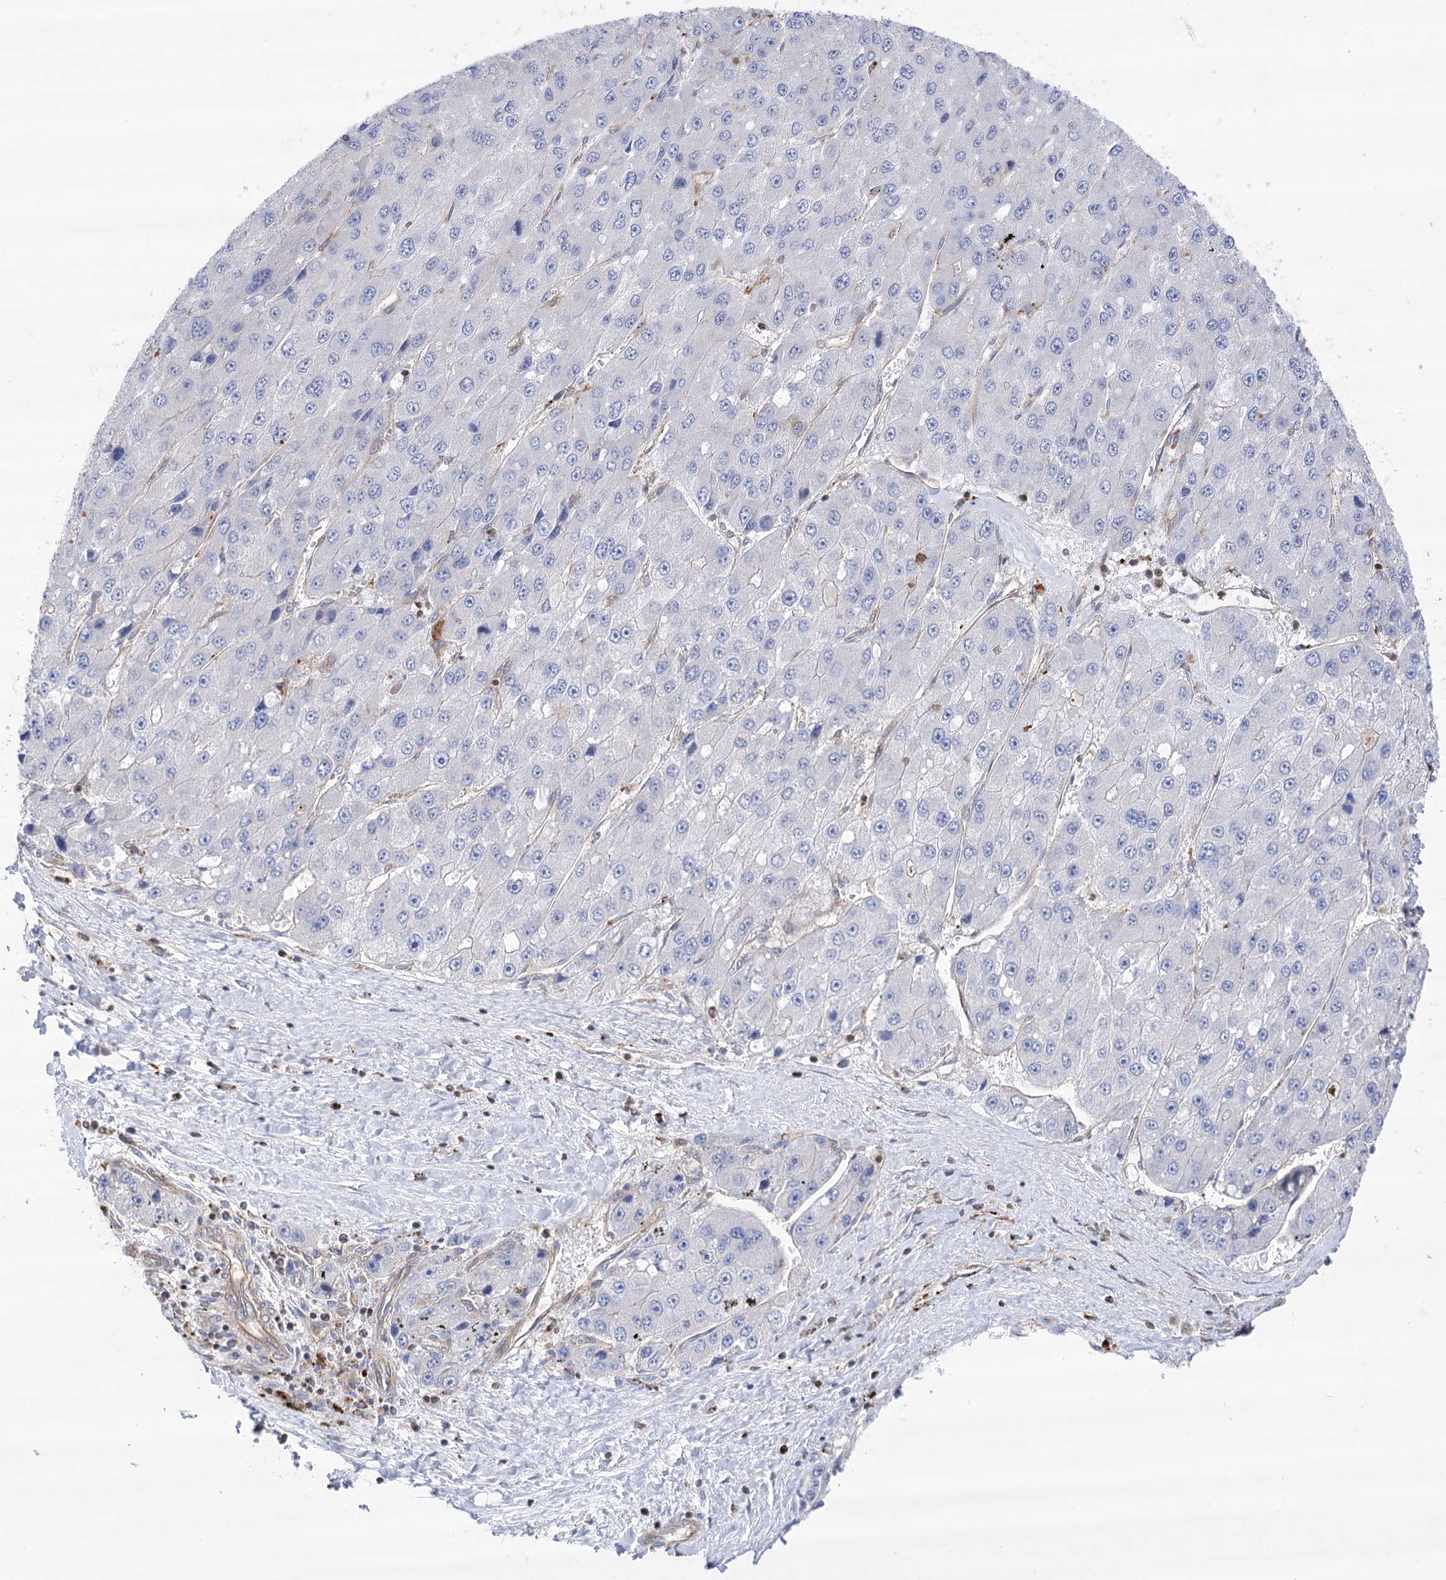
{"staining": {"intensity": "negative", "quantity": "none", "location": "none"}, "tissue": "liver cancer", "cell_type": "Tumor cells", "image_type": "cancer", "snomed": [{"axis": "morphology", "description": "Carcinoma, Hepatocellular, NOS"}, {"axis": "topography", "description": "Liver"}], "caption": "Immunohistochemistry of liver cancer (hepatocellular carcinoma) demonstrates no expression in tumor cells. Brightfield microscopy of immunohistochemistry stained with DAB (3,3'-diaminobenzidine) (brown) and hematoxylin (blue), captured at high magnification.", "gene": "VPS37B", "patient": {"sex": "female", "age": 73}}